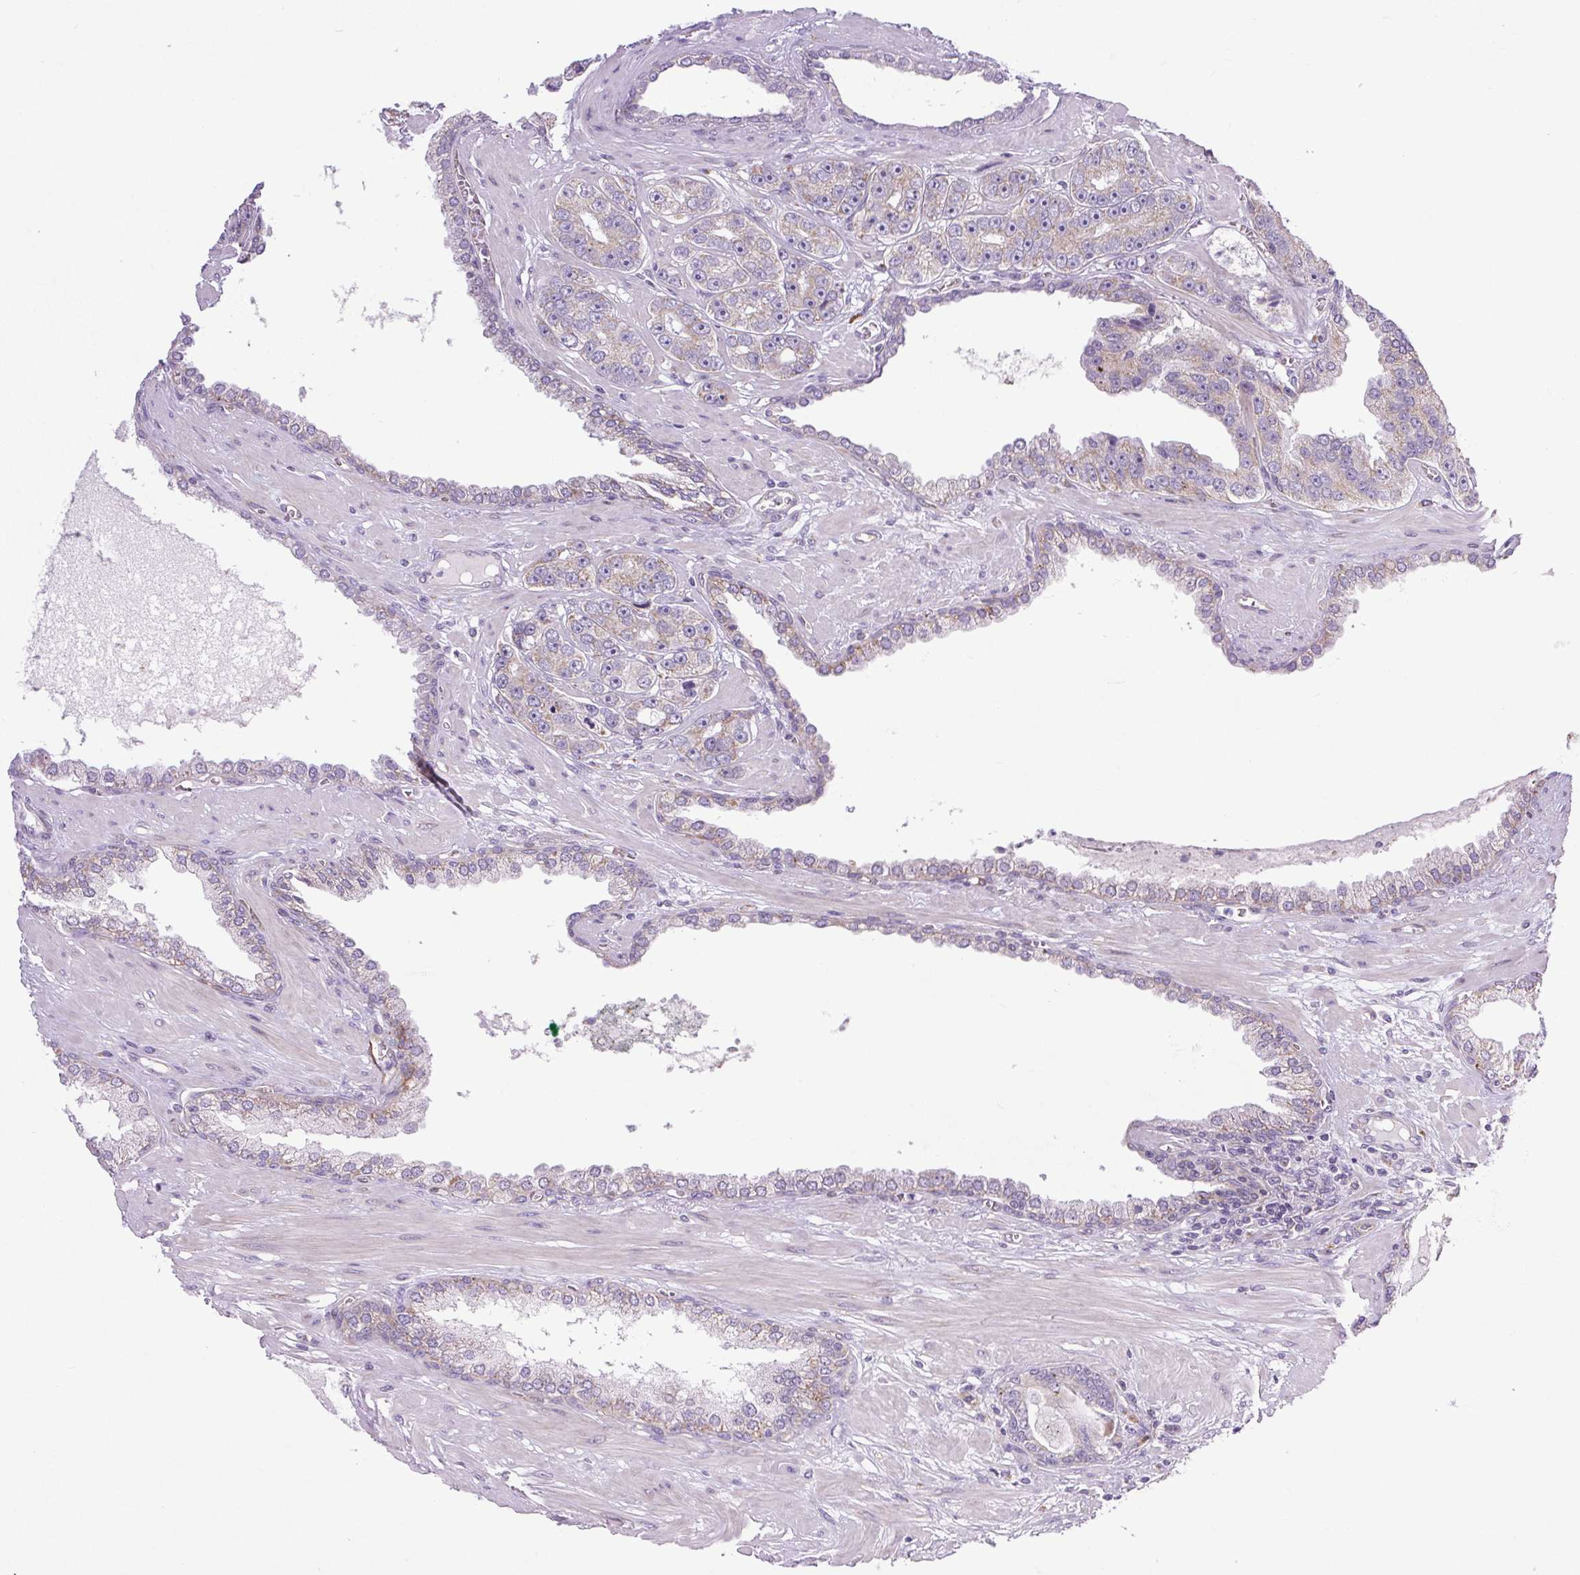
{"staining": {"intensity": "weak", "quantity": "<25%", "location": "cytoplasmic/membranous"}, "tissue": "prostate cancer", "cell_type": "Tumor cells", "image_type": "cancer", "snomed": [{"axis": "morphology", "description": "Adenocarcinoma, High grade"}, {"axis": "topography", "description": "Prostate"}], "caption": "Immunohistochemistry (IHC) of human prostate high-grade adenocarcinoma demonstrates no expression in tumor cells. Nuclei are stained in blue.", "gene": "RNASE10", "patient": {"sex": "male", "age": 71}}